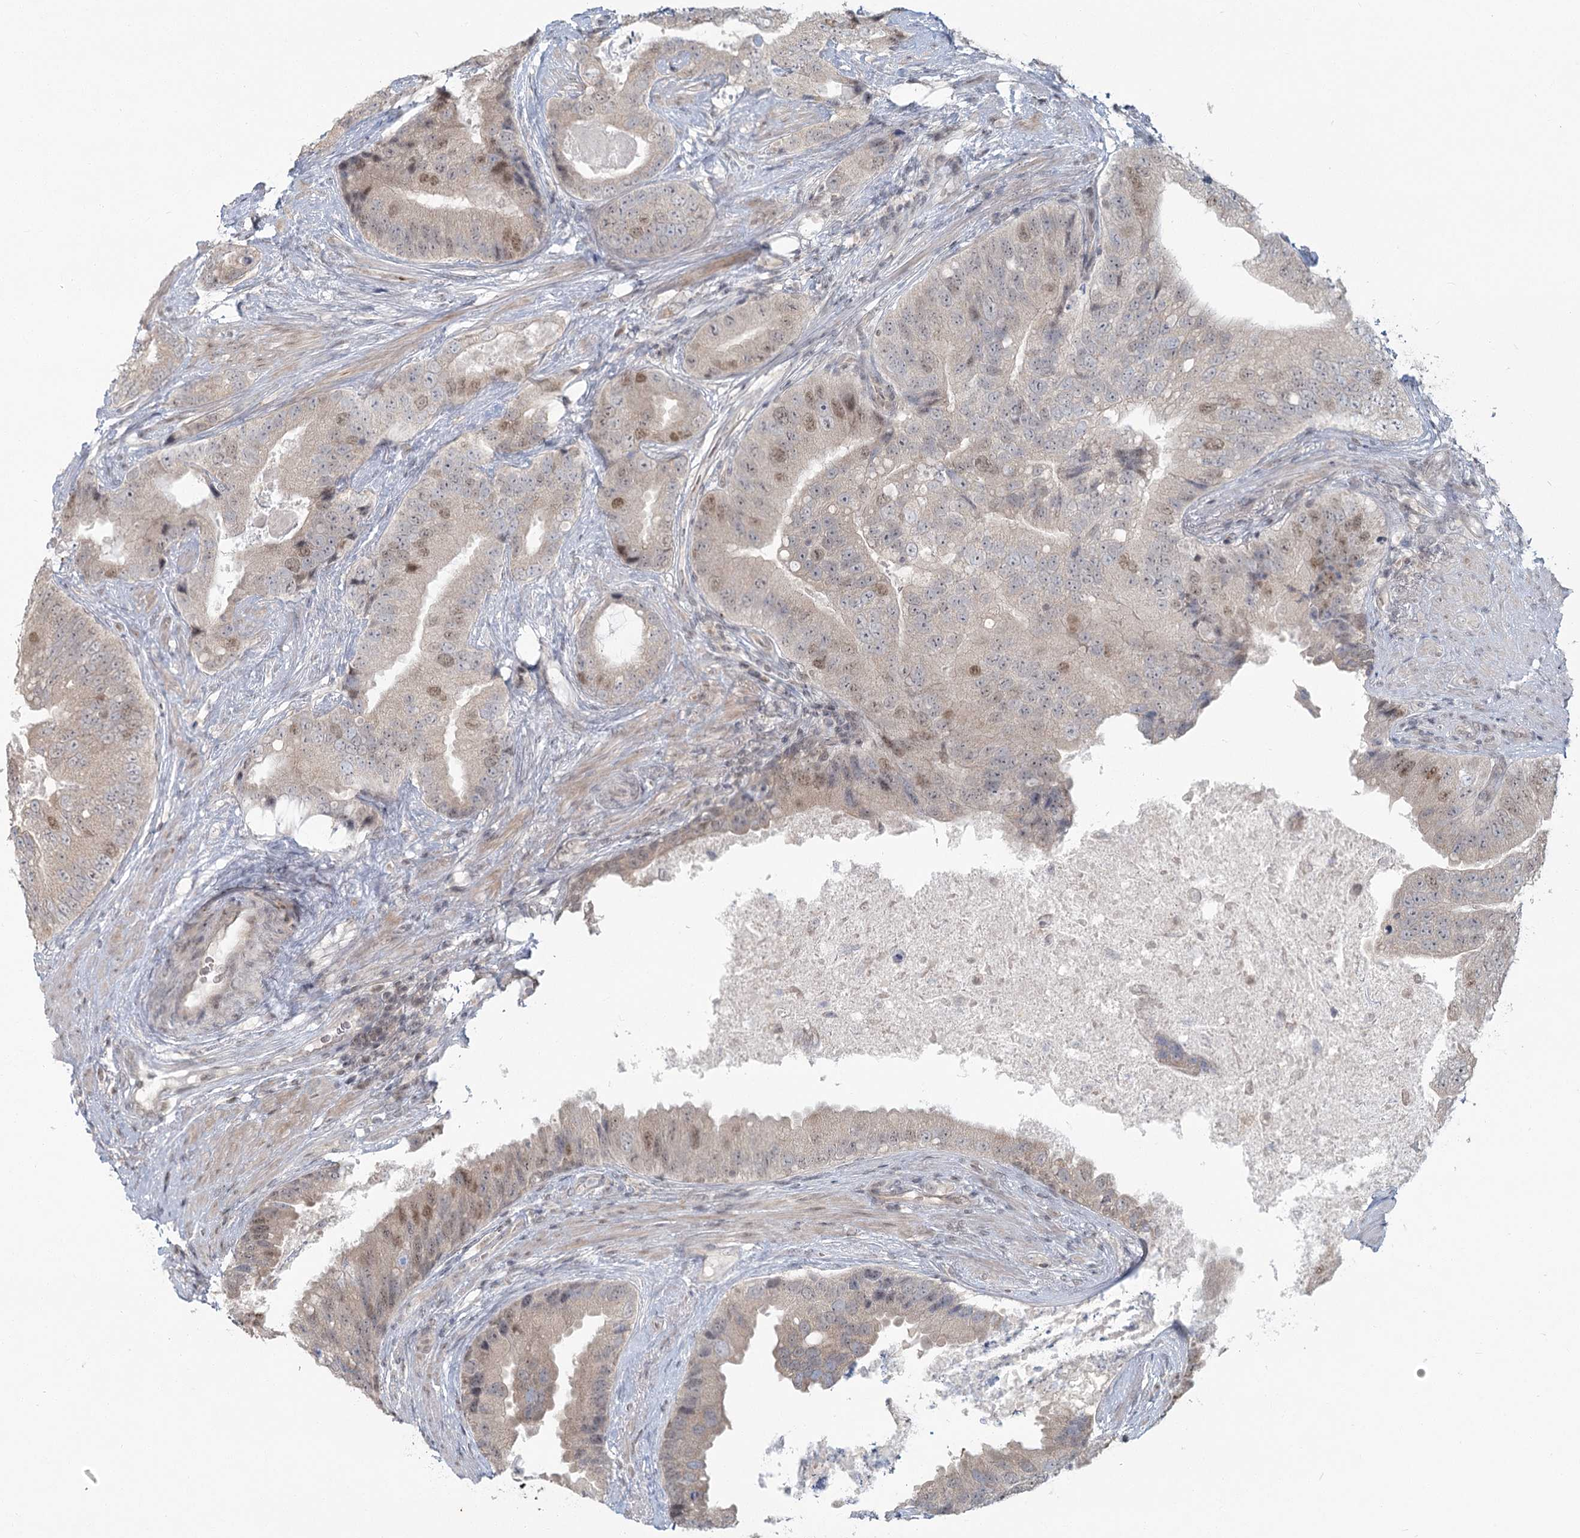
{"staining": {"intensity": "weak", "quantity": ">75%", "location": "cytoplasmic/membranous"}, "tissue": "prostate cancer", "cell_type": "Tumor cells", "image_type": "cancer", "snomed": [{"axis": "morphology", "description": "Adenocarcinoma, High grade"}, {"axis": "topography", "description": "Prostate"}], "caption": "The image exhibits a brown stain indicating the presence of a protein in the cytoplasmic/membranous of tumor cells in prostate cancer.", "gene": "R3HCC1L", "patient": {"sex": "male", "age": 70}}